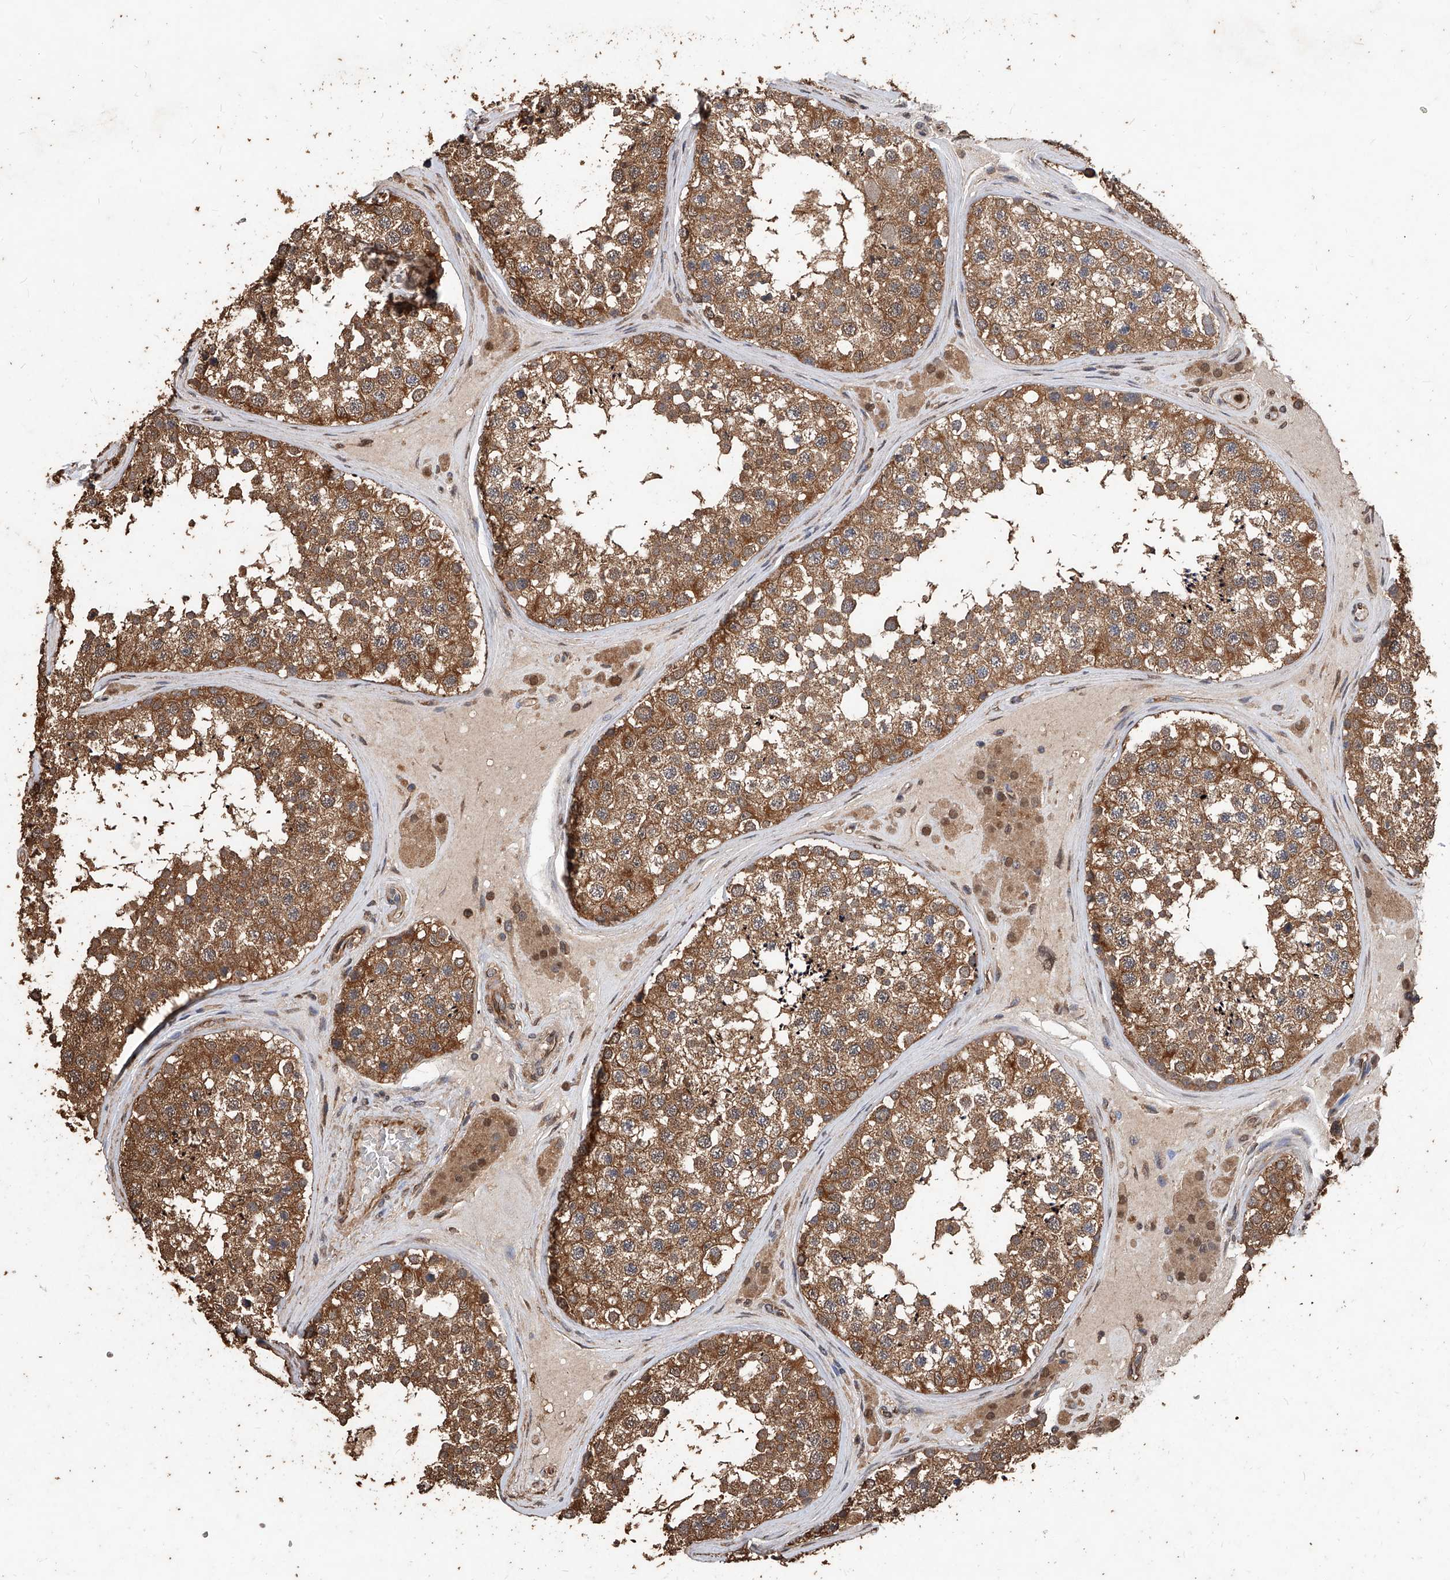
{"staining": {"intensity": "moderate", "quantity": ">75%", "location": "cytoplasmic/membranous"}, "tissue": "testis", "cell_type": "Cells in seminiferous ducts", "image_type": "normal", "snomed": [{"axis": "morphology", "description": "Normal tissue, NOS"}, {"axis": "topography", "description": "Testis"}], "caption": "High-magnification brightfield microscopy of benign testis stained with DAB (brown) and counterstained with hematoxylin (blue). cells in seminiferous ducts exhibit moderate cytoplasmic/membranous positivity is identified in approximately>75% of cells.", "gene": "UCP2", "patient": {"sex": "male", "age": 46}}